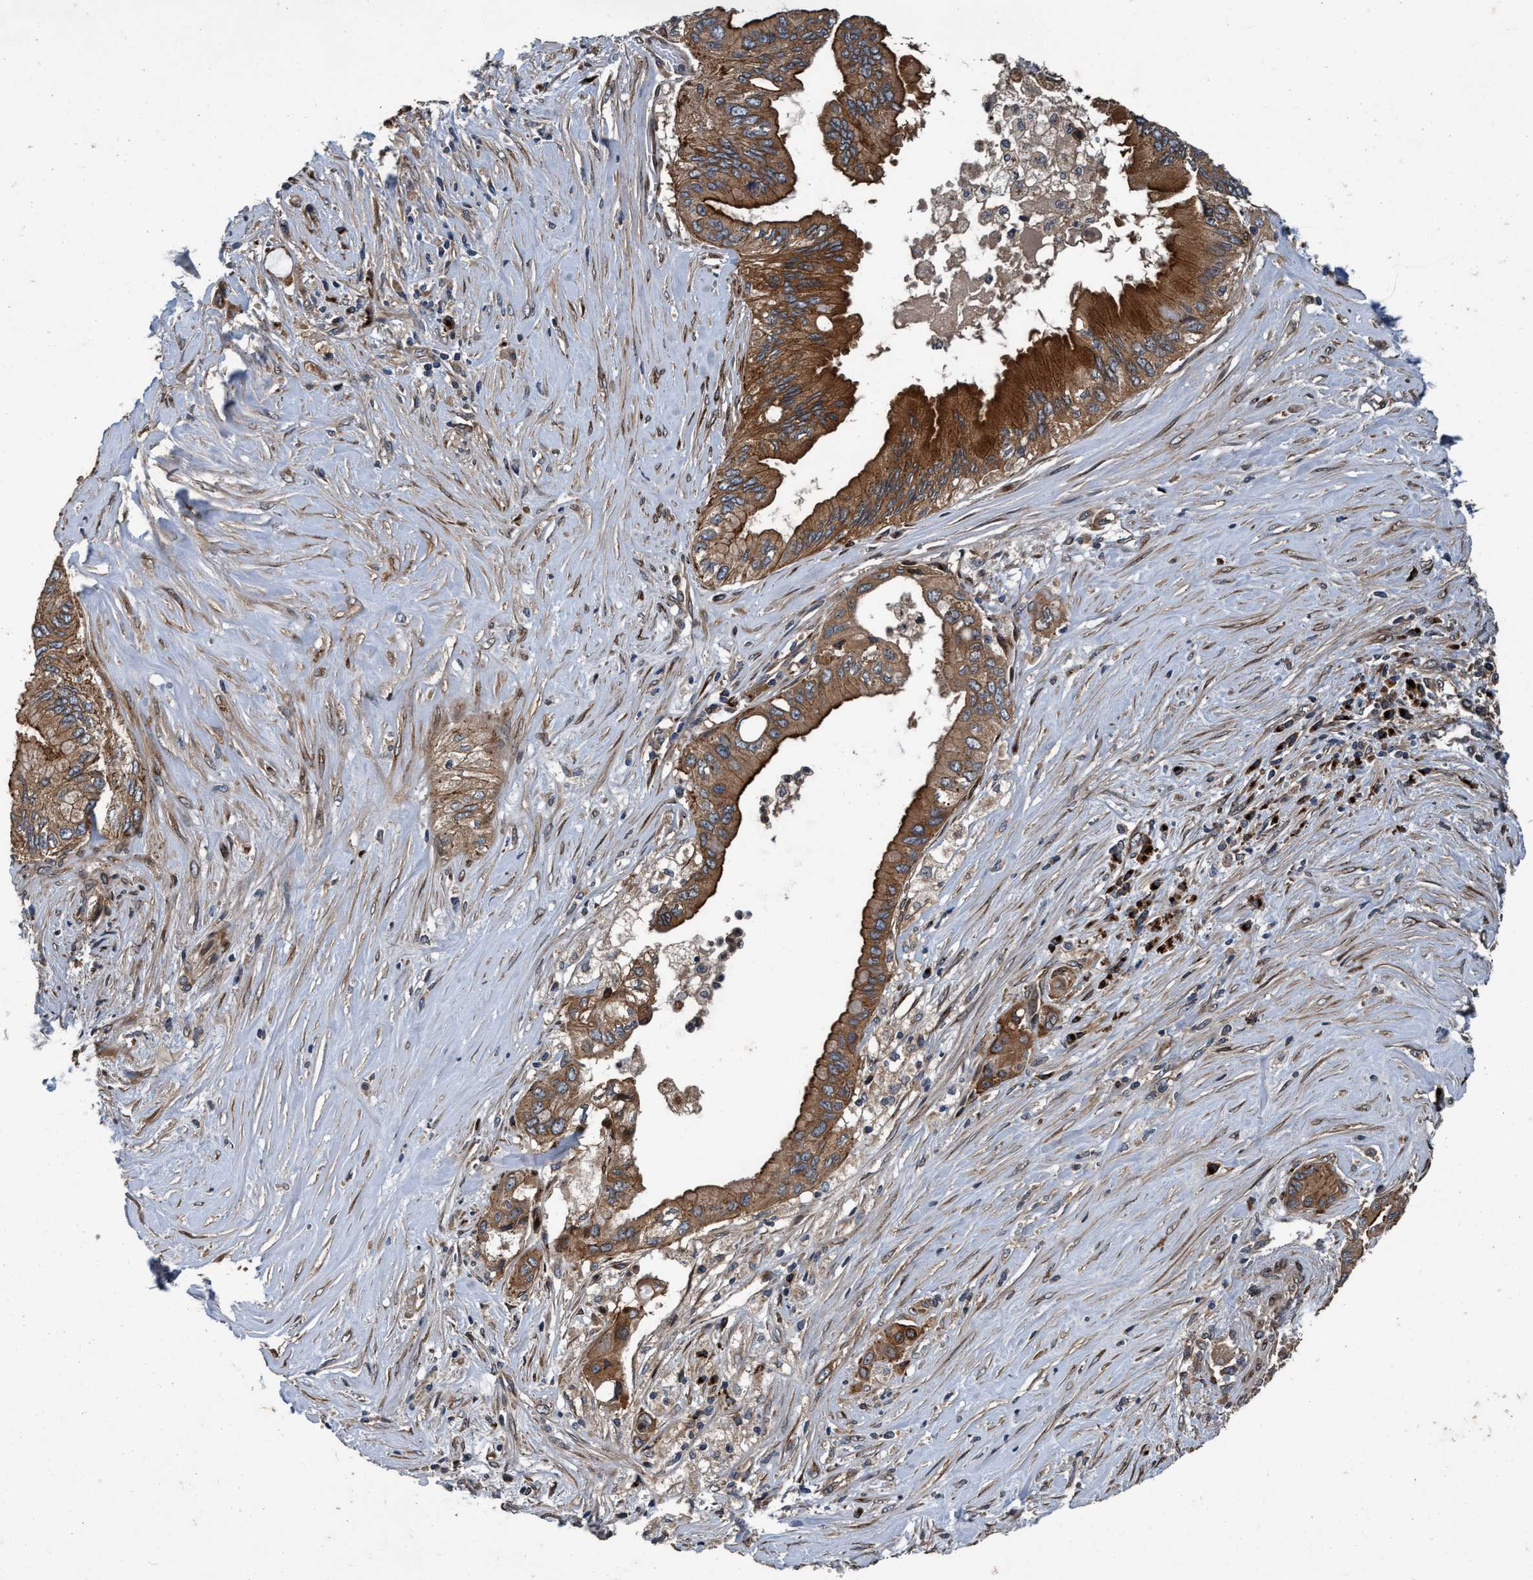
{"staining": {"intensity": "strong", "quantity": ">75%", "location": "cytoplasmic/membranous"}, "tissue": "pancreatic cancer", "cell_type": "Tumor cells", "image_type": "cancer", "snomed": [{"axis": "morphology", "description": "Adenocarcinoma, NOS"}, {"axis": "topography", "description": "Pancreas"}], "caption": "The histopathology image shows staining of pancreatic cancer (adenocarcinoma), revealing strong cytoplasmic/membranous protein expression (brown color) within tumor cells.", "gene": "MACC1", "patient": {"sex": "female", "age": 73}}